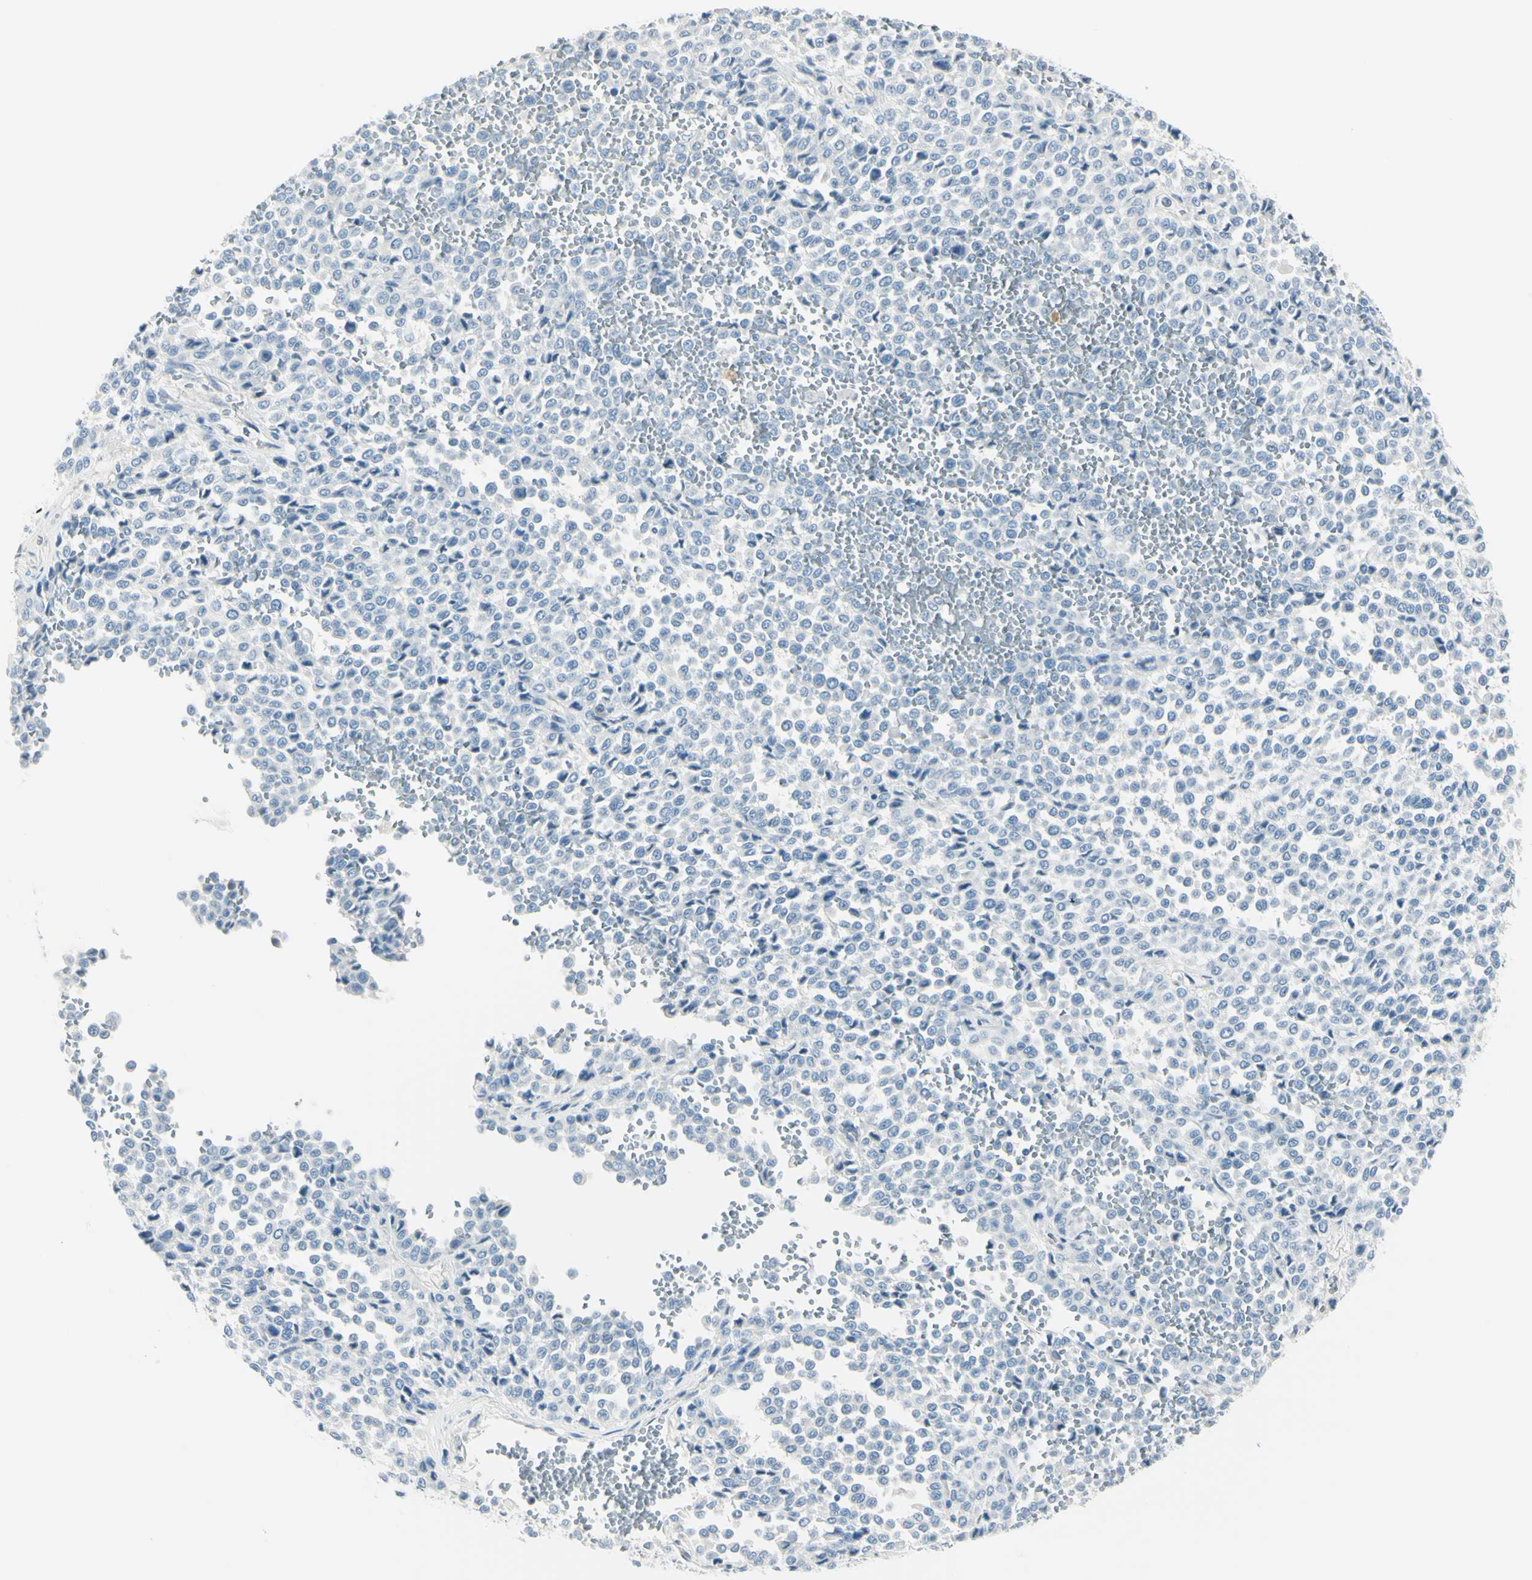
{"staining": {"intensity": "negative", "quantity": "none", "location": "none"}, "tissue": "melanoma", "cell_type": "Tumor cells", "image_type": "cancer", "snomed": [{"axis": "morphology", "description": "Malignant melanoma, Metastatic site"}, {"axis": "topography", "description": "Pancreas"}], "caption": "There is no significant positivity in tumor cells of melanoma.", "gene": "DLG4", "patient": {"sex": "female", "age": 30}}